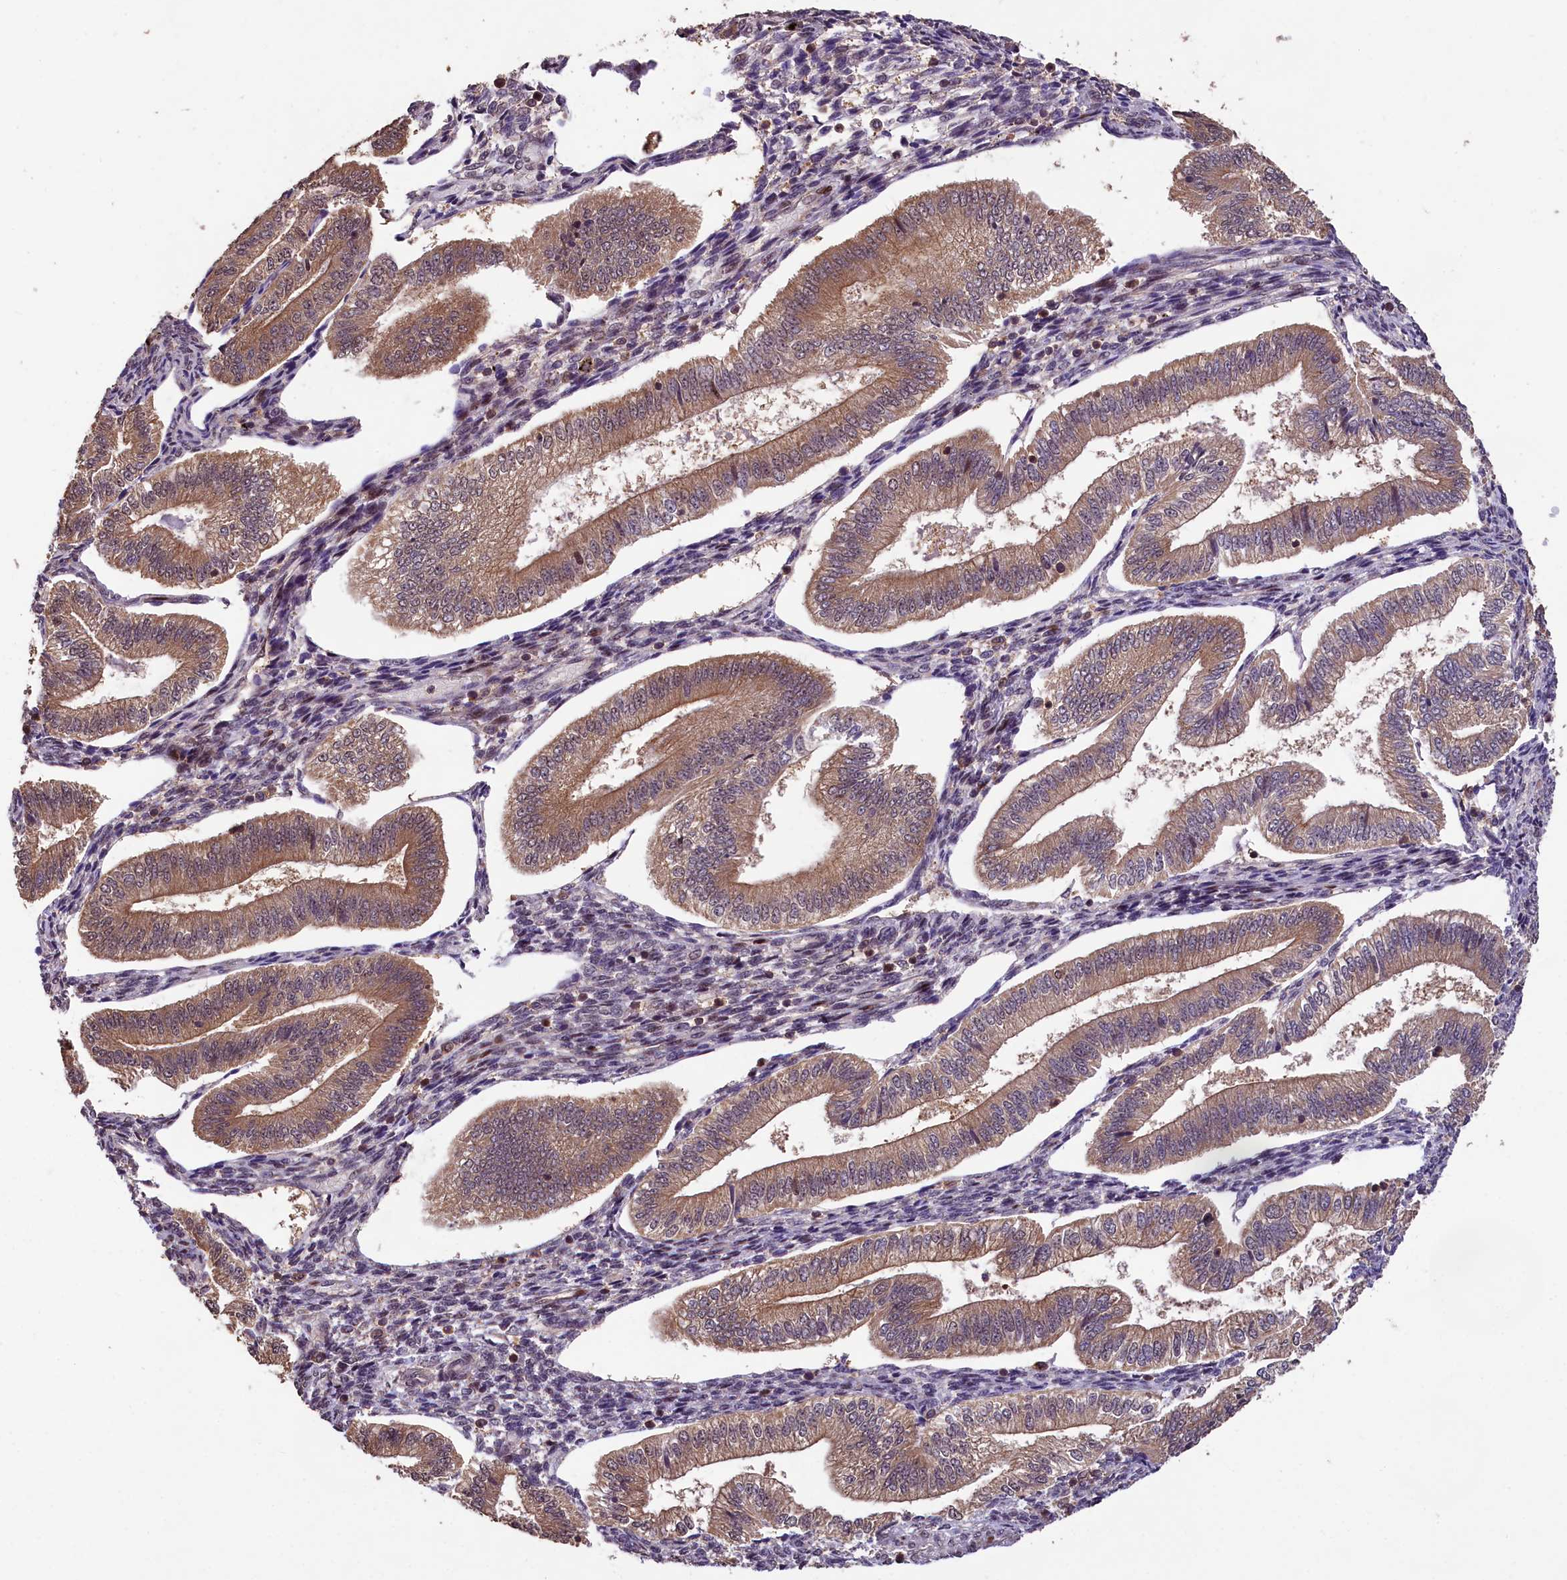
{"staining": {"intensity": "moderate", "quantity": "25%-75%", "location": "cytoplasmic/membranous,nuclear"}, "tissue": "endometrium", "cell_type": "Cells in endometrial stroma", "image_type": "normal", "snomed": [{"axis": "morphology", "description": "Normal tissue, NOS"}, {"axis": "topography", "description": "Endometrium"}], "caption": "Immunohistochemical staining of unremarkable endometrium exhibits 25%-75% levels of moderate cytoplasmic/membranous,nuclear protein positivity in approximately 25%-75% of cells in endometrial stroma. (IHC, brightfield microscopy, high magnification).", "gene": "PHAF1", "patient": {"sex": "female", "age": 34}}